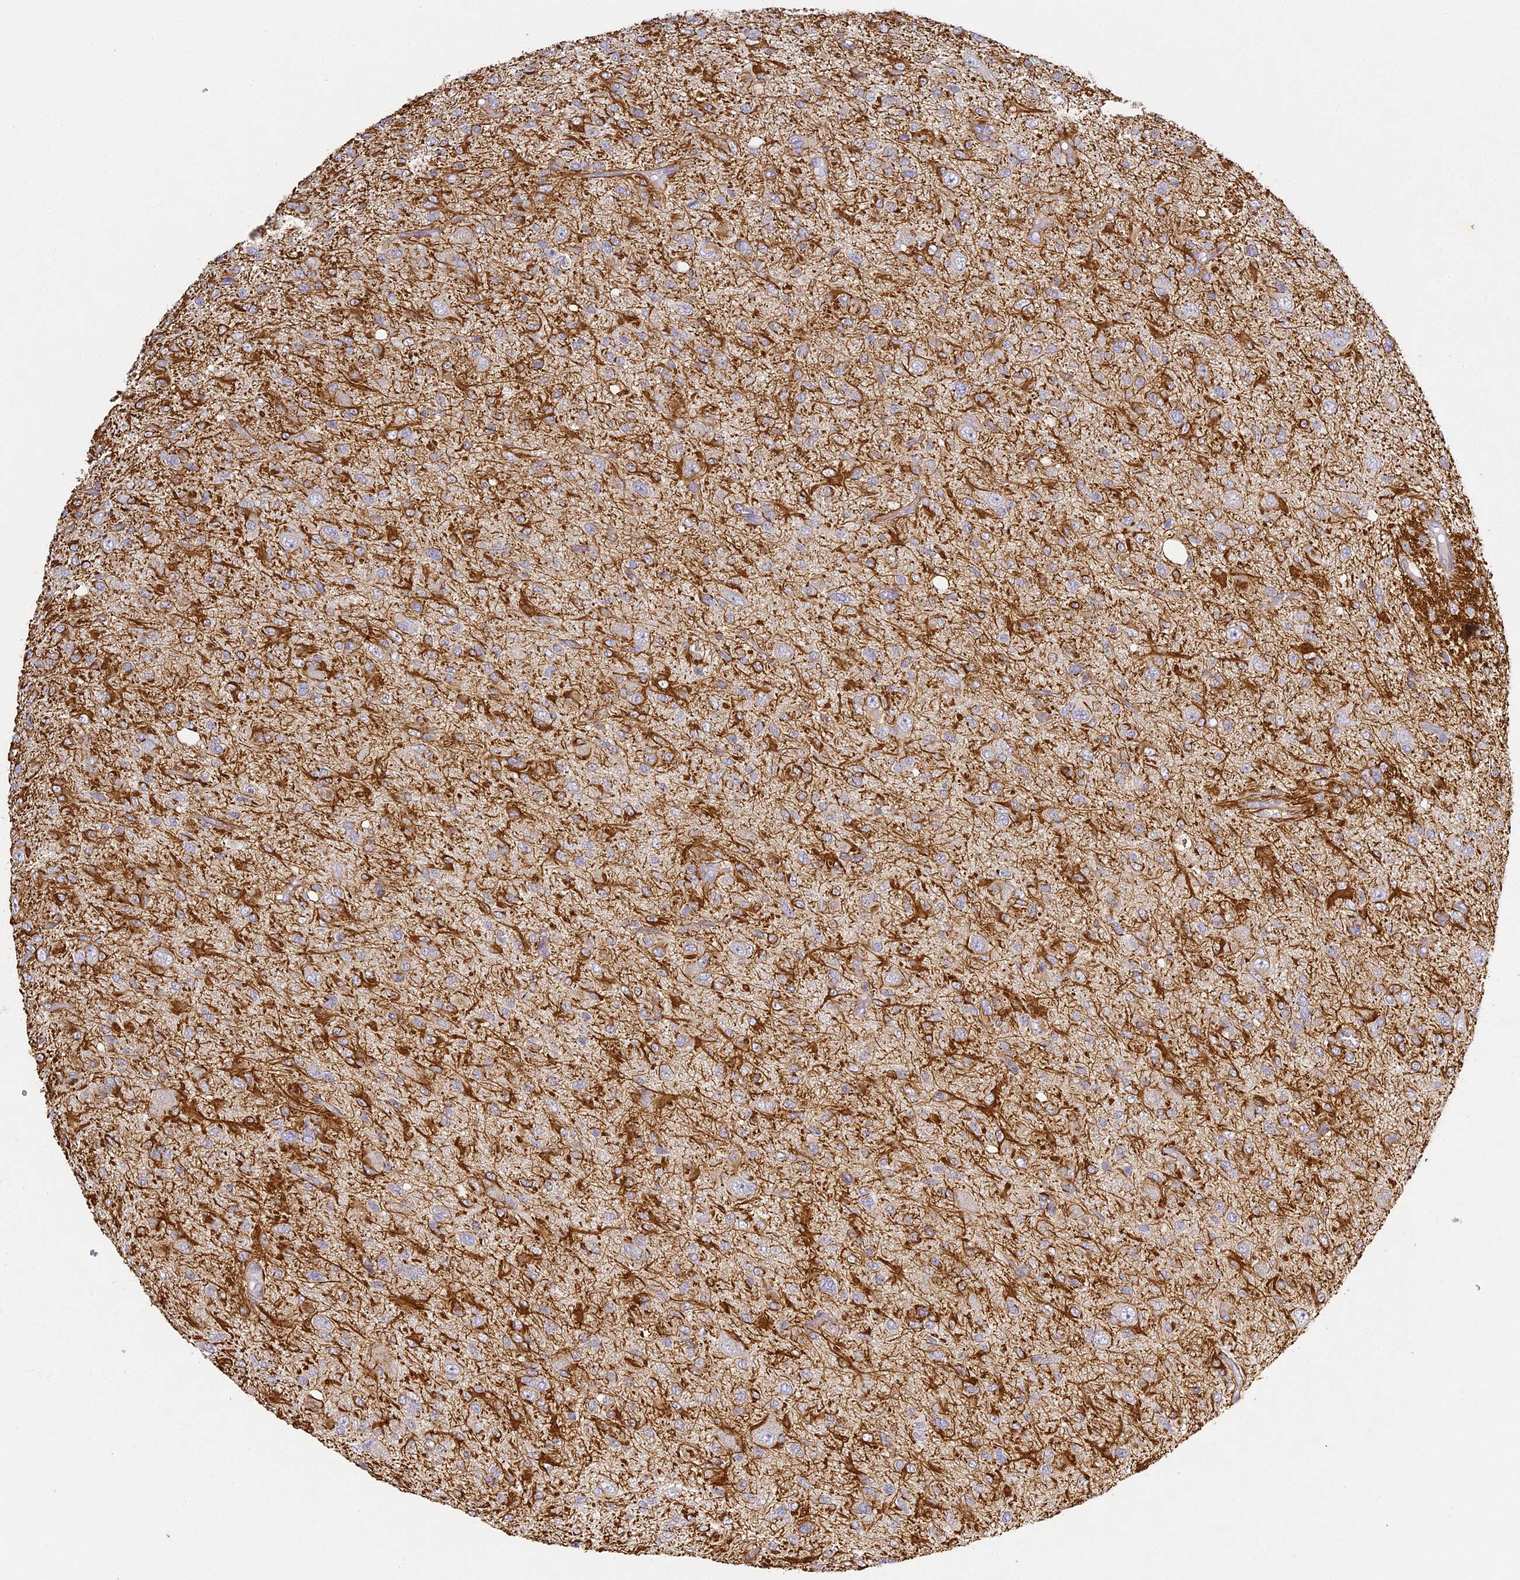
{"staining": {"intensity": "strong", "quantity": "<25%", "location": "cytoplasmic/membranous"}, "tissue": "glioma", "cell_type": "Tumor cells", "image_type": "cancer", "snomed": [{"axis": "morphology", "description": "Glioma, malignant, High grade"}, {"axis": "topography", "description": "Brain"}], "caption": "Immunohistochemistry (IHC) image of high-grade glioma (malignant) stained for a protein (brown), which demonstrates medium levels of strong cytoplasmic/membranous expression in about <25% of tumor cells.", "gene": "MED28", "patient": {"sex": "female", "age": 59}}